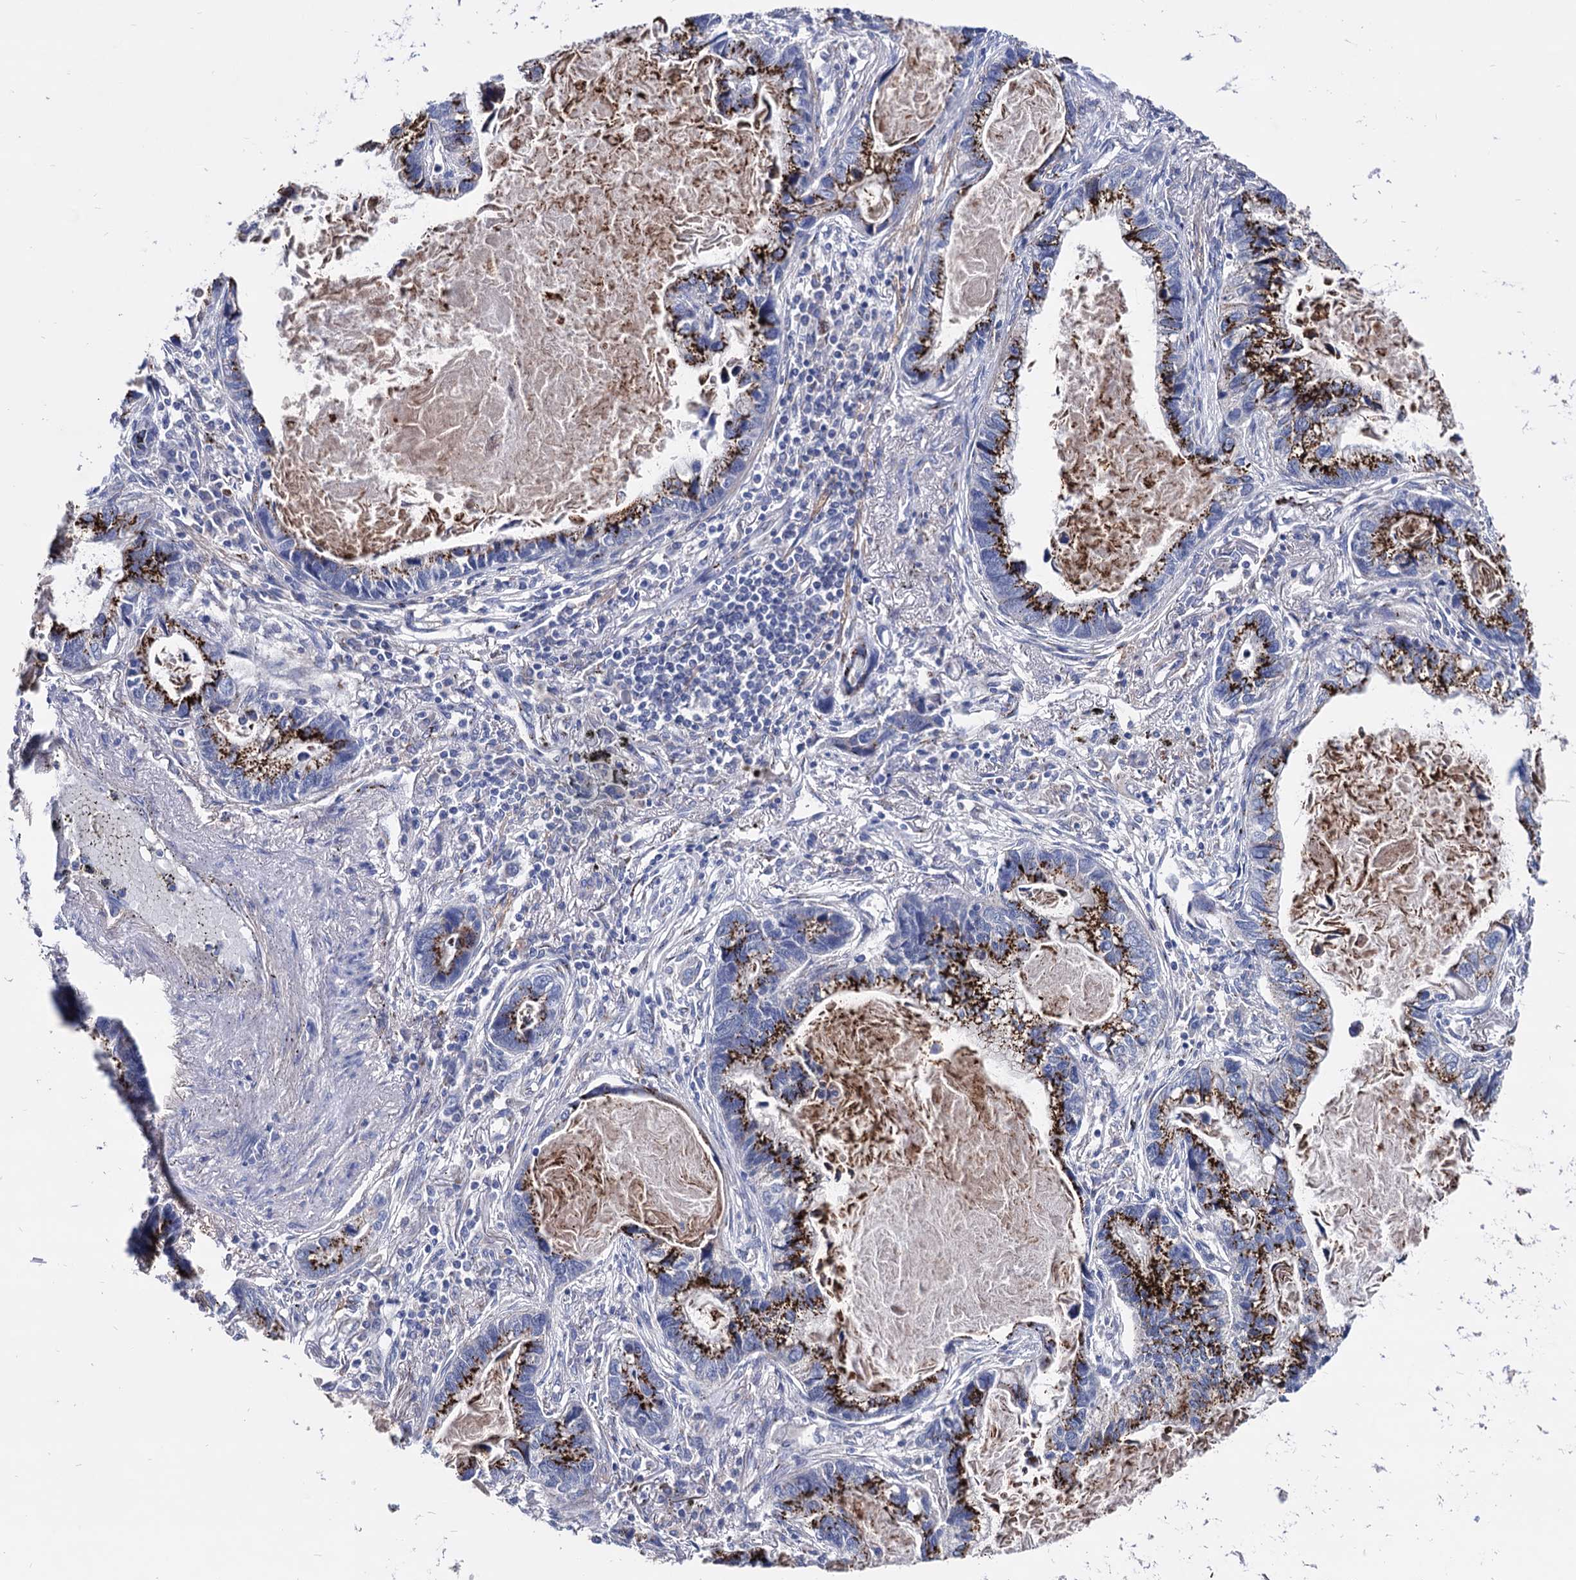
{"staining": {"intensity": "strong", "quantity": ">75%", "location": "cytoplasmic/membranous"}, "tissue": "lung cancer", "cell_type": "Tumor cells", "image_type": "cancer", "snomed": [{"axis": "morphology", "description": "Adenocarcinoma, NOS"}, {"axis": "topography", "description": "Lung"}], "caption": "Human lung cancer (adenocarcinoma) stained for a protein (brown) displays strong cytoplasmic/membranous positive staining in about >75% of tumor cells.", "gene": "ESD", "patient": {"sex": "male", "age": 67}}